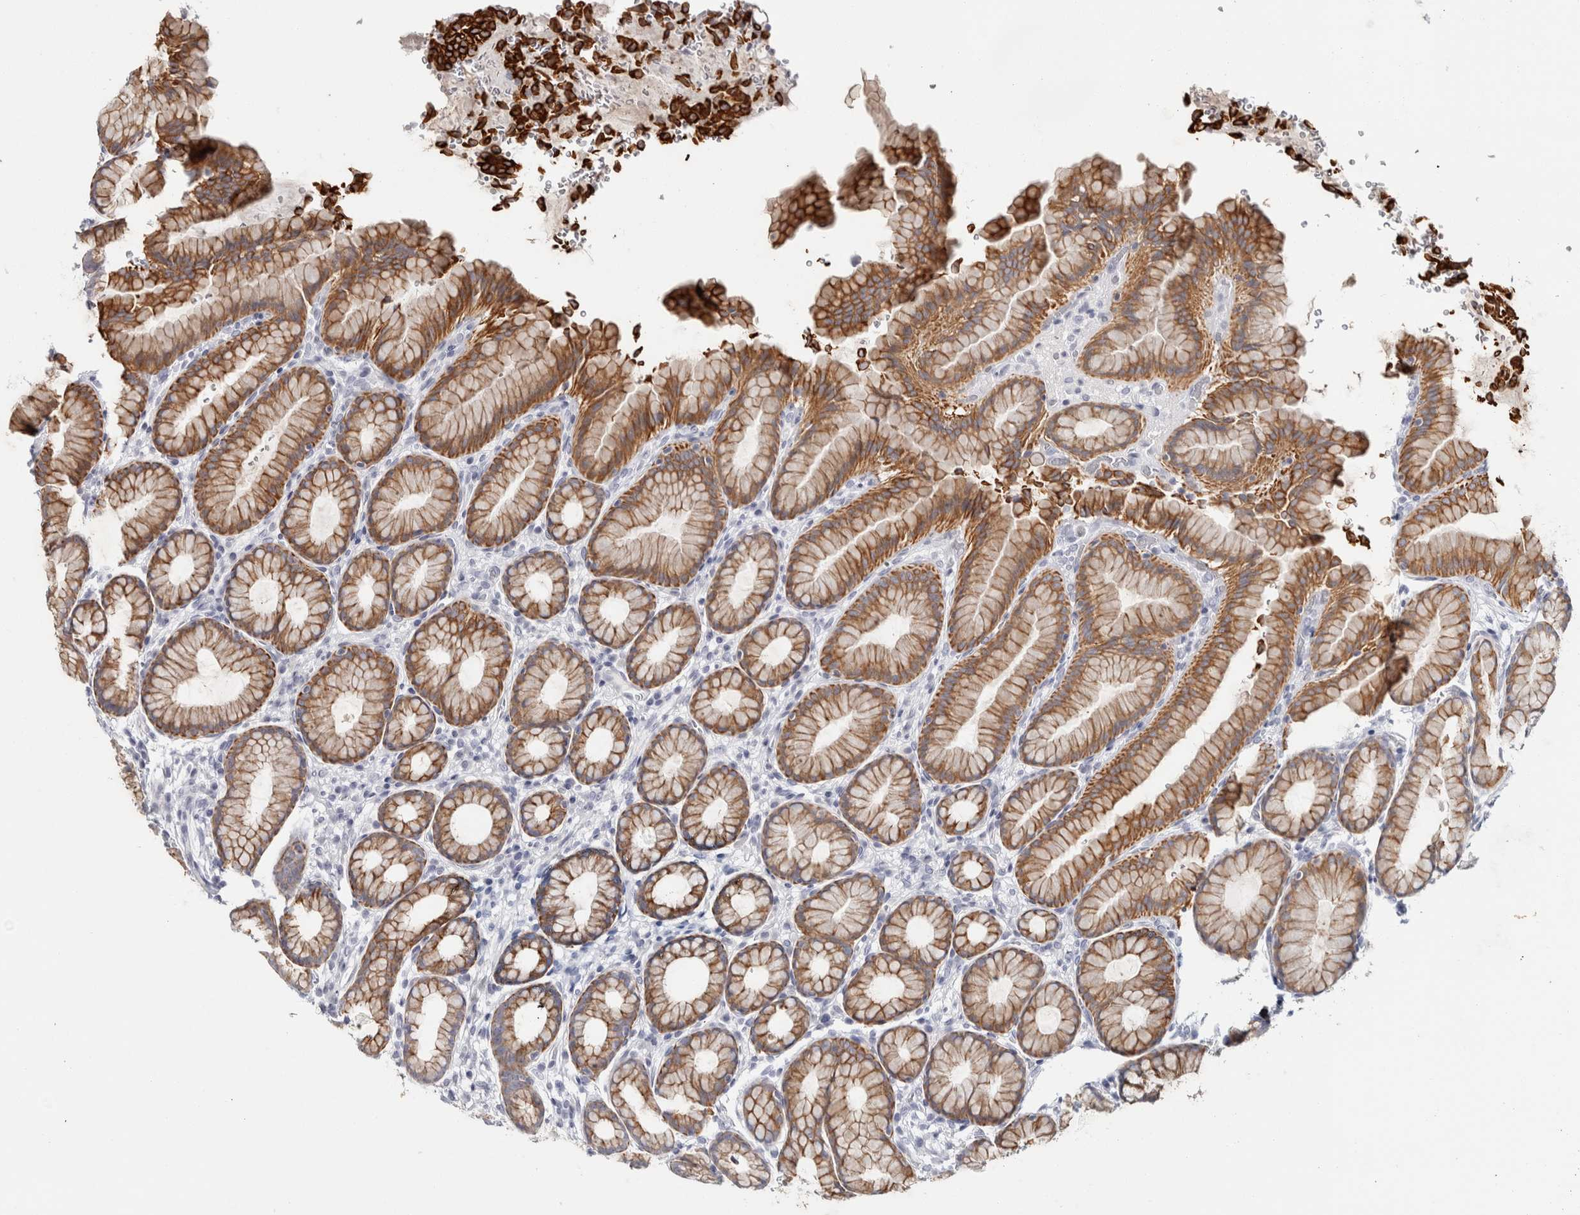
{"staining": {"intensity": "moderate", "quantity": "25%-75%", "location": "cytoplasmic/membranous"}, "tissue": "stomach", "cell_type": "Glandular cells", "image_type": "normal", "snomed": [{"axis": "morphology", "description": "Normal tissue, NOS"}, {"axis": "topography", "description": "Stomach"}], "caption": "A brown stain highlights moderate cytoplasmic/membranous staining of a protein in glandular cells of benign human stomach.", "gene": "RPH3AL", "patient": {"sex": "male", "age": 42}}